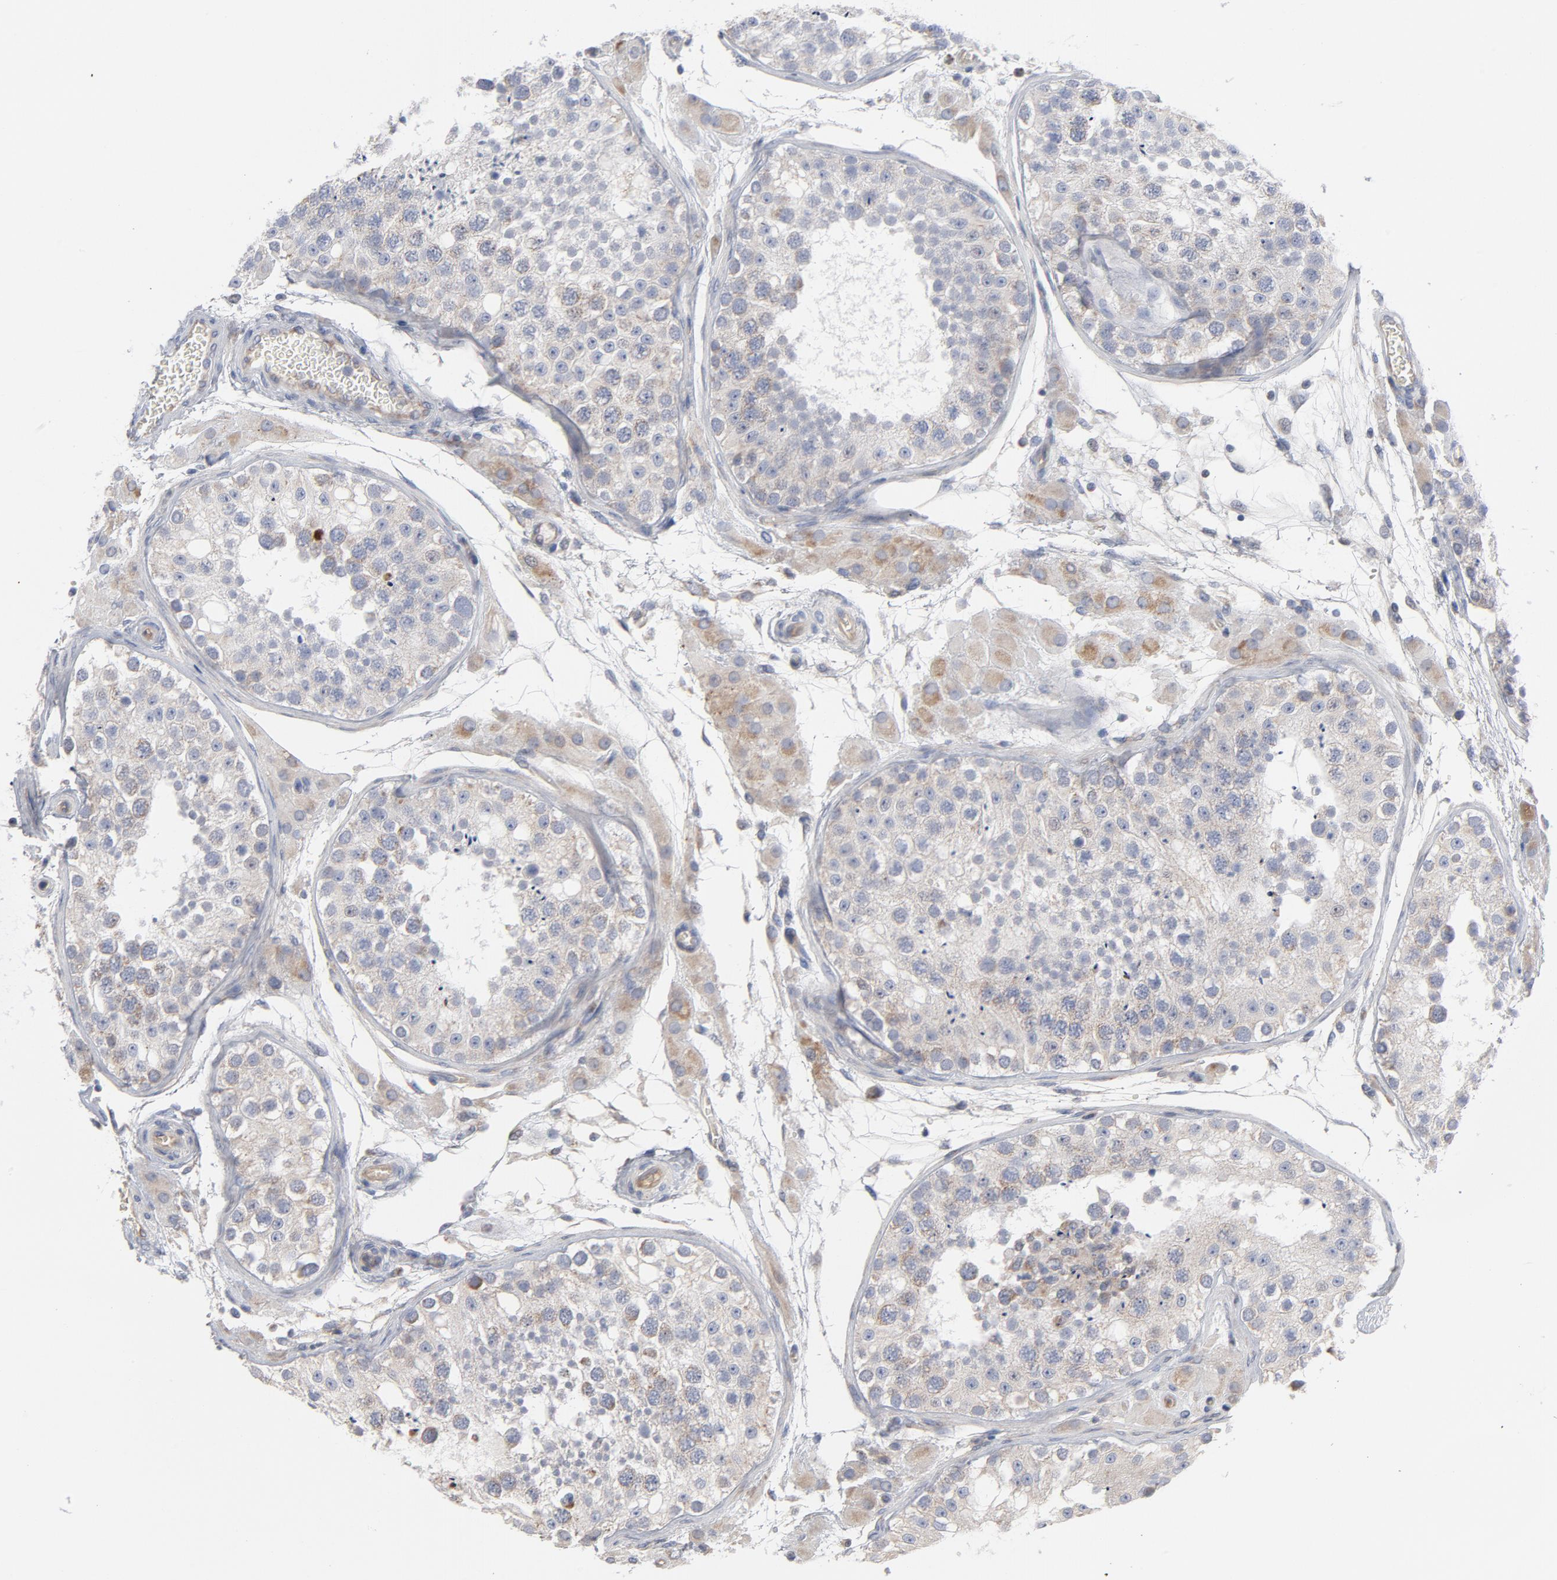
{"staining": {"intensity": "negative", "quantity": "none", "location": "none"}, "tissue": "testis", "cell_type": "Cells in seminiferous ducts", "image_type": "normal", "snomed": [{"axis": "morphology", "description": "Normal tissue, NOS"}, {"axis": "topography", "description": "Testis"}], "caption": "This is an IHC histopathology image of unremarkable human testis. There is no positivity in cells in seminiferous ducts.", "gene": "OXA1L", "patient": {"sex": "male", "age": 26}}